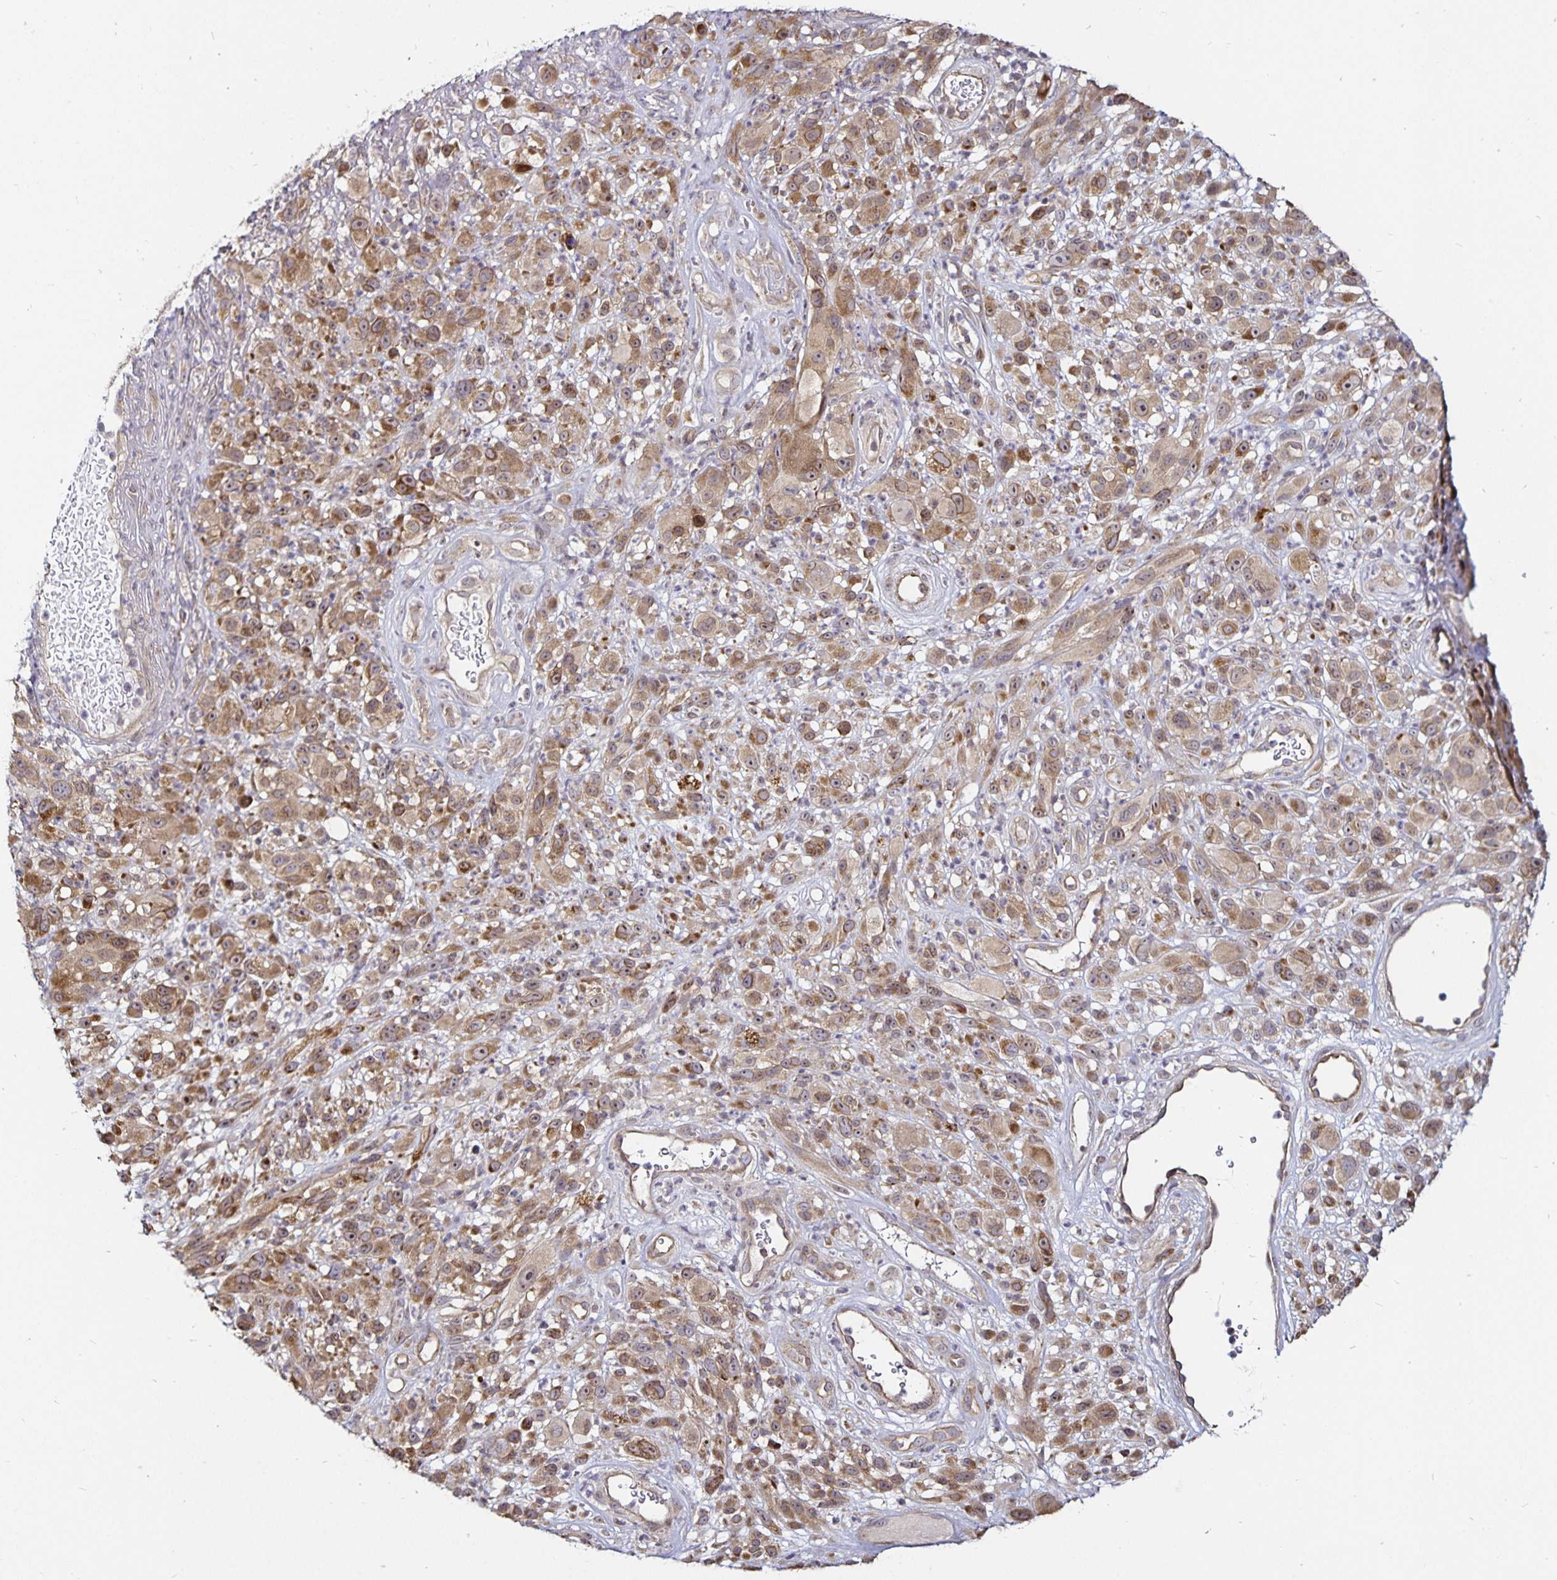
{"staining": {"intensity": "moderate", "quantity": ">75%", "location": "cytoplasmic/membranous"}, "tissue": "melanoma", "cell_type": "Tumor cells", "image_type": "cancer", "snomed": [{"axis": "morphology", "description": "Malignant melanoma, NOS"}, {"axis": "topography", "description": "Skin"}], "caption": "High-magnification brightfield microscopy of melanoma stained with DAB (3,3'-diaminobenzidine) (brown) and counterstained with hematoxylin (blue). tumor cells exhibit moderate cytoplasmic/membranous staining is present in approximately>75% of cells.", "gene": "CYP27A1", "patient": {"sex": "male", "age": 68}}